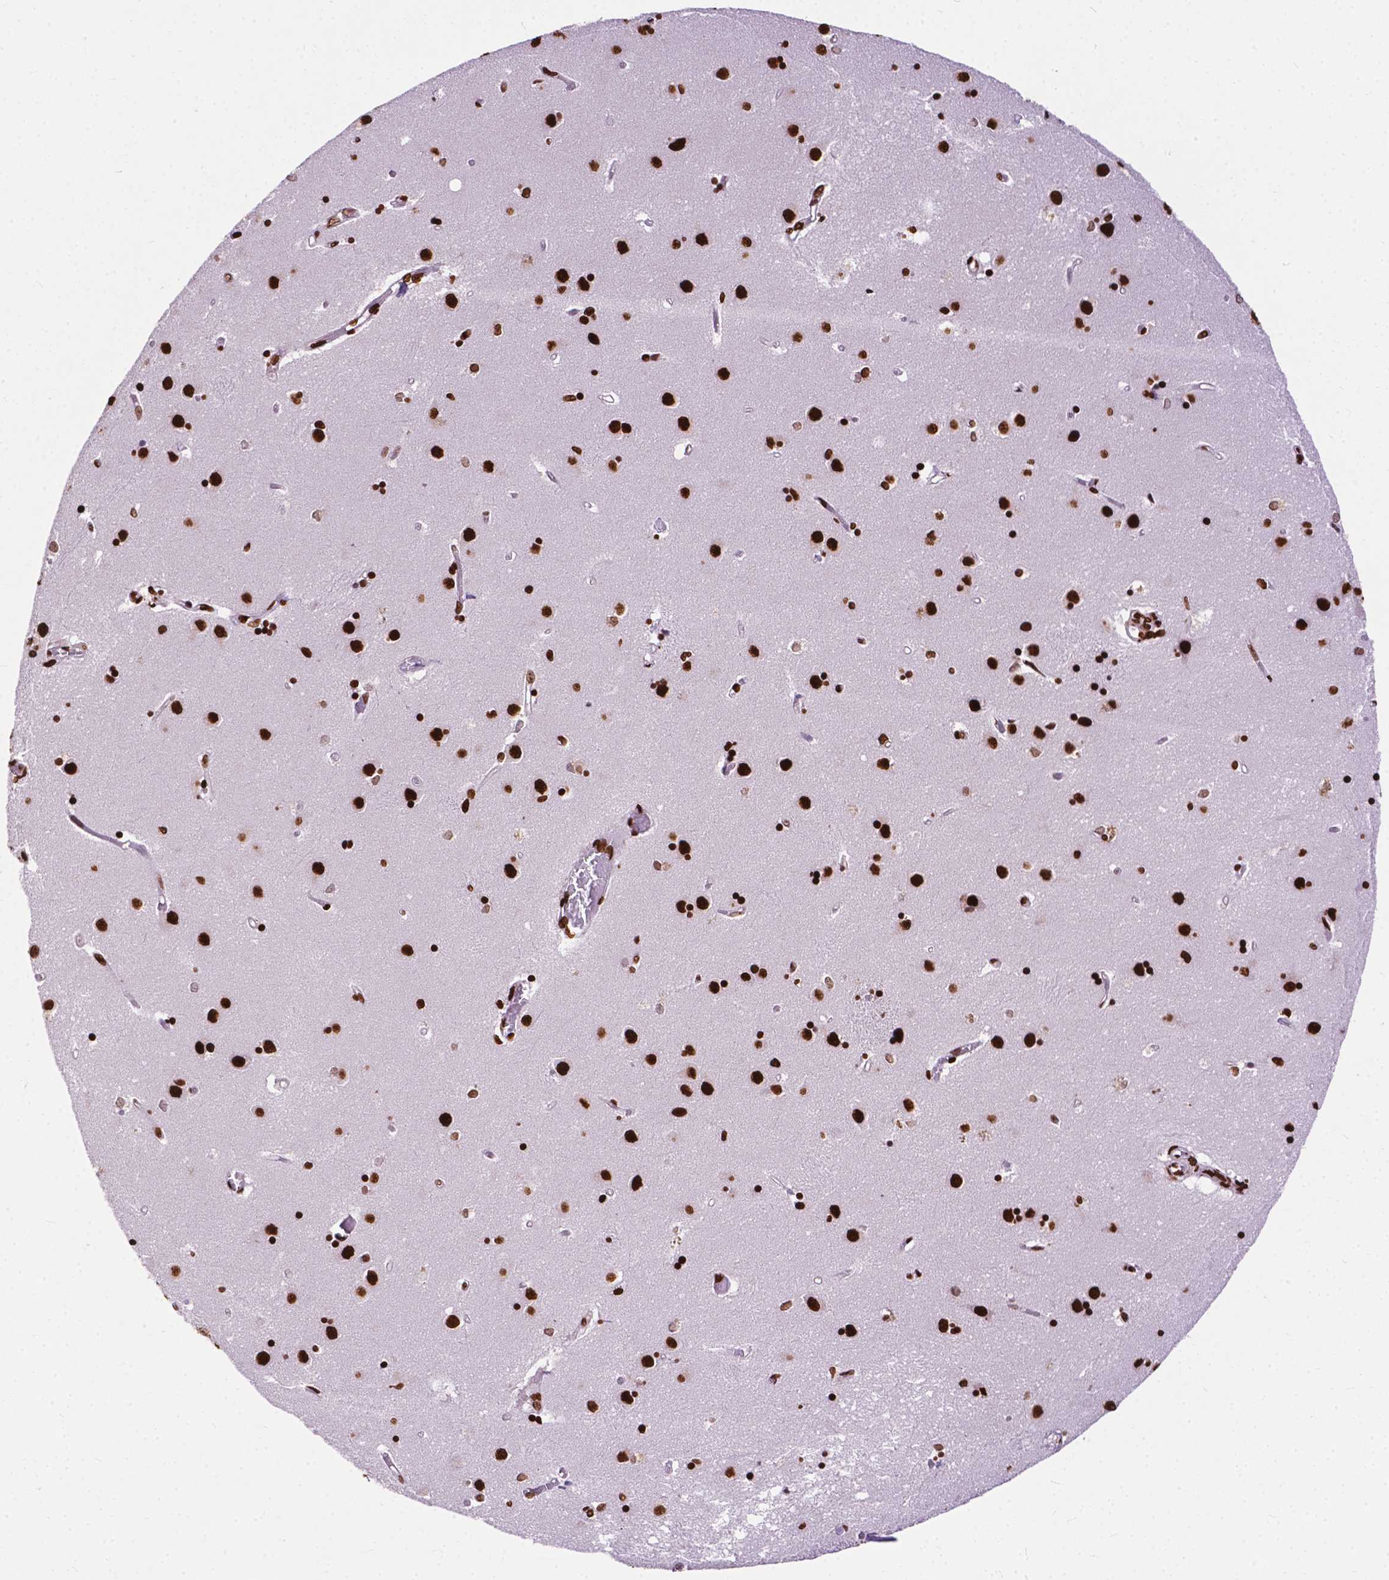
{"staining": {"intensity": "strong", "quantity": ">75%", "location": "nuclear"}, "tissue": "caudate", "cell_type": "Glial cells", "image_type": "normal", "snomed": [{"axis": "morphology", "description": "Normal tissue, NOS"}, {"axis": "topography", "description": "Lateral ventricle wall"}], "caption": "About >75% of glial cells in benign human caudate demonstrate strong nuclear protein positivity as visualized by brown immunohistochemical staining.", "gene": "SMIM5", "patient": {"sex": "male", "age": 54}}